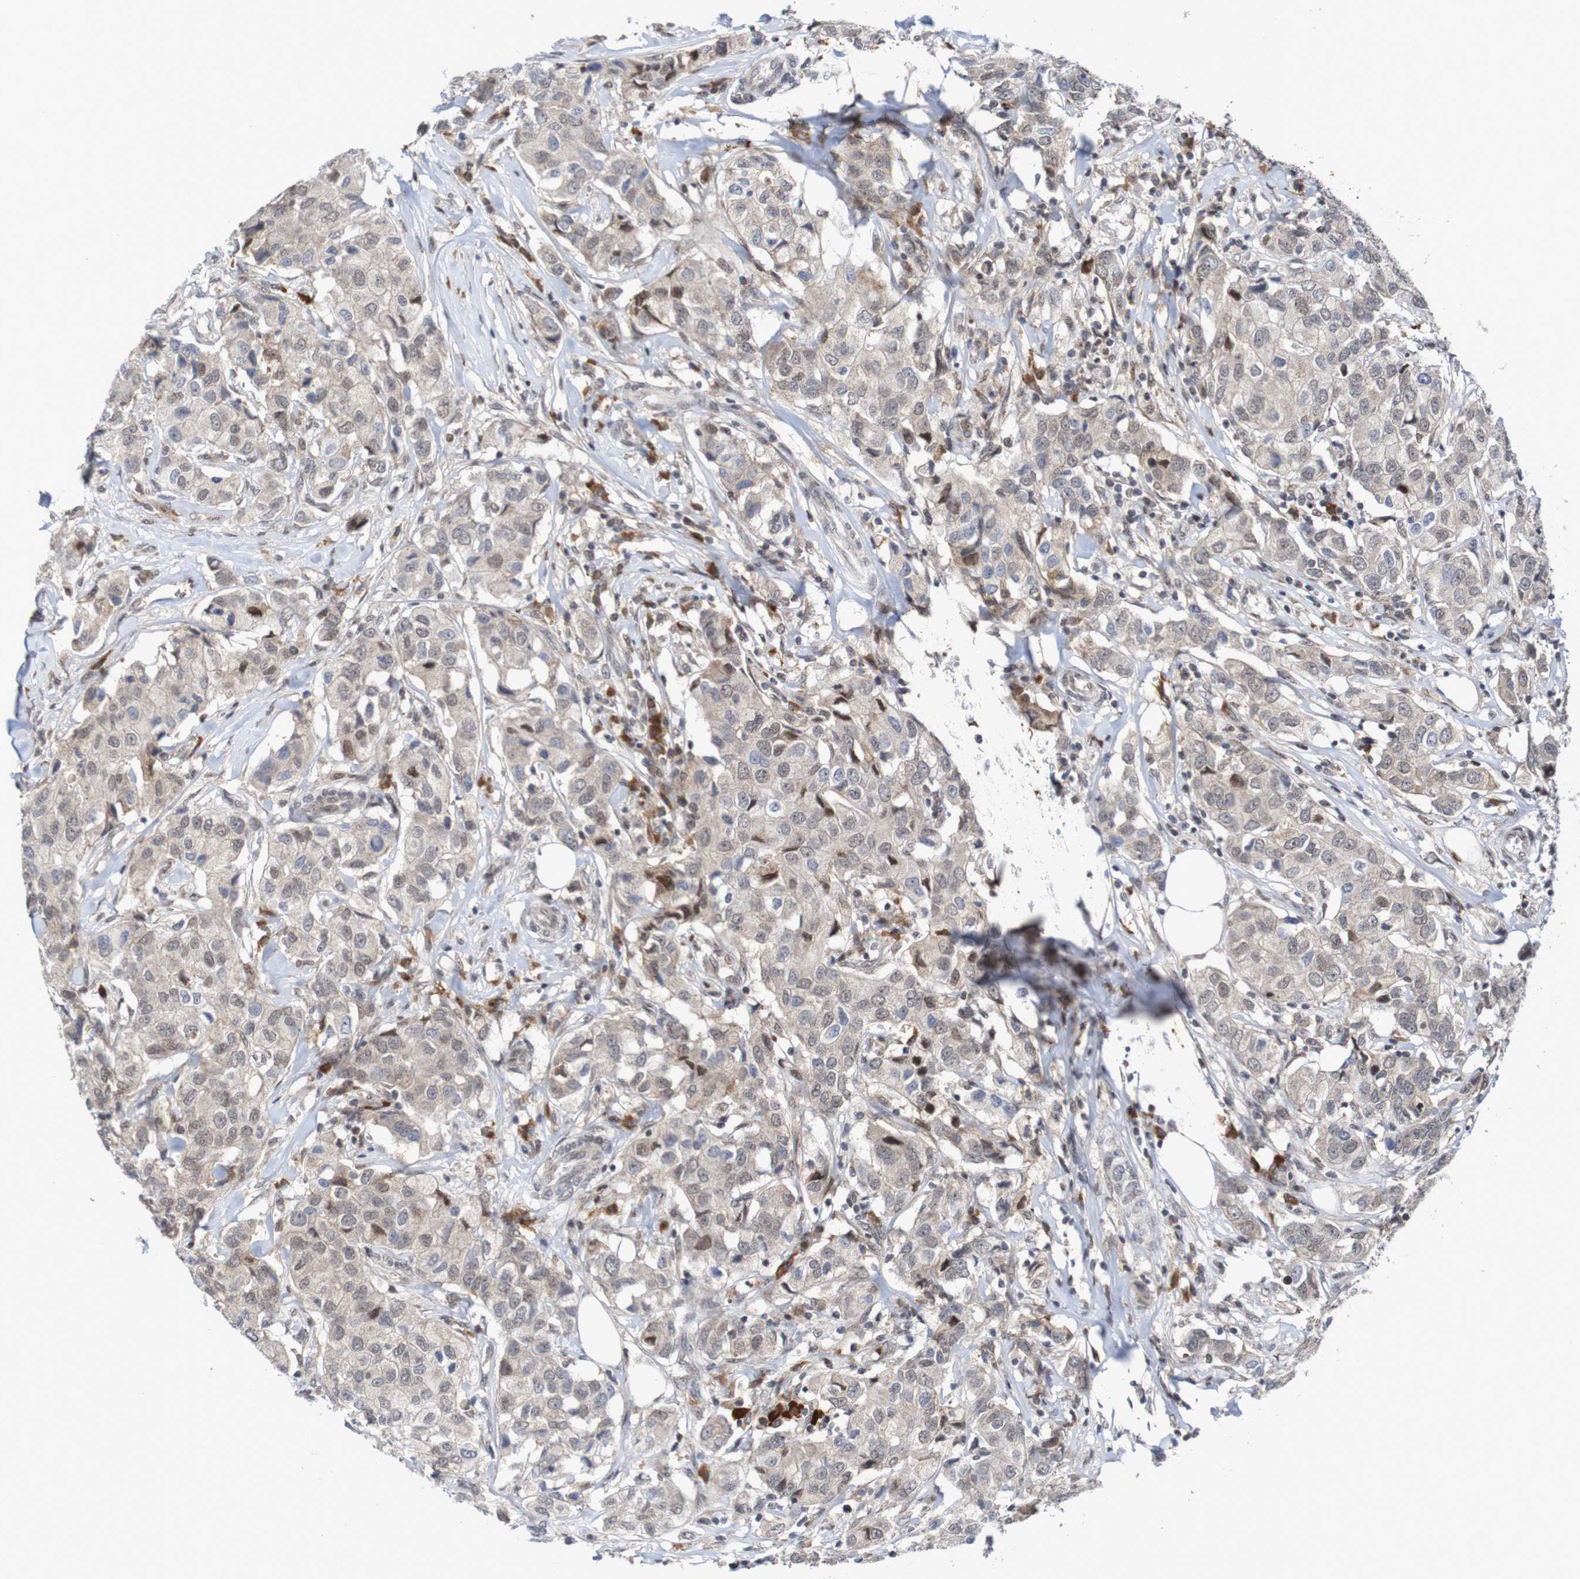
{"staining": {"intensity": "weak", "quantity": ">75%", "location": "cytoplasmic/membranous"}, "tissue": "breast cancer", "cell_type": "Tumor cells", "image_type": "cancer", "snomed": [{"axis": "morphology", "description": "Duct carcinoma"}, {"axis": "topography", "description": "Breast"}], "caption": "A high-resolution micrograph shows IHC staining of breast cancer, which shows weak cytoplasmic/membranous expression in about >75% of tumor cells.", "gene": "ITLN1", "patient": {"sex": "female", "age": 80}}